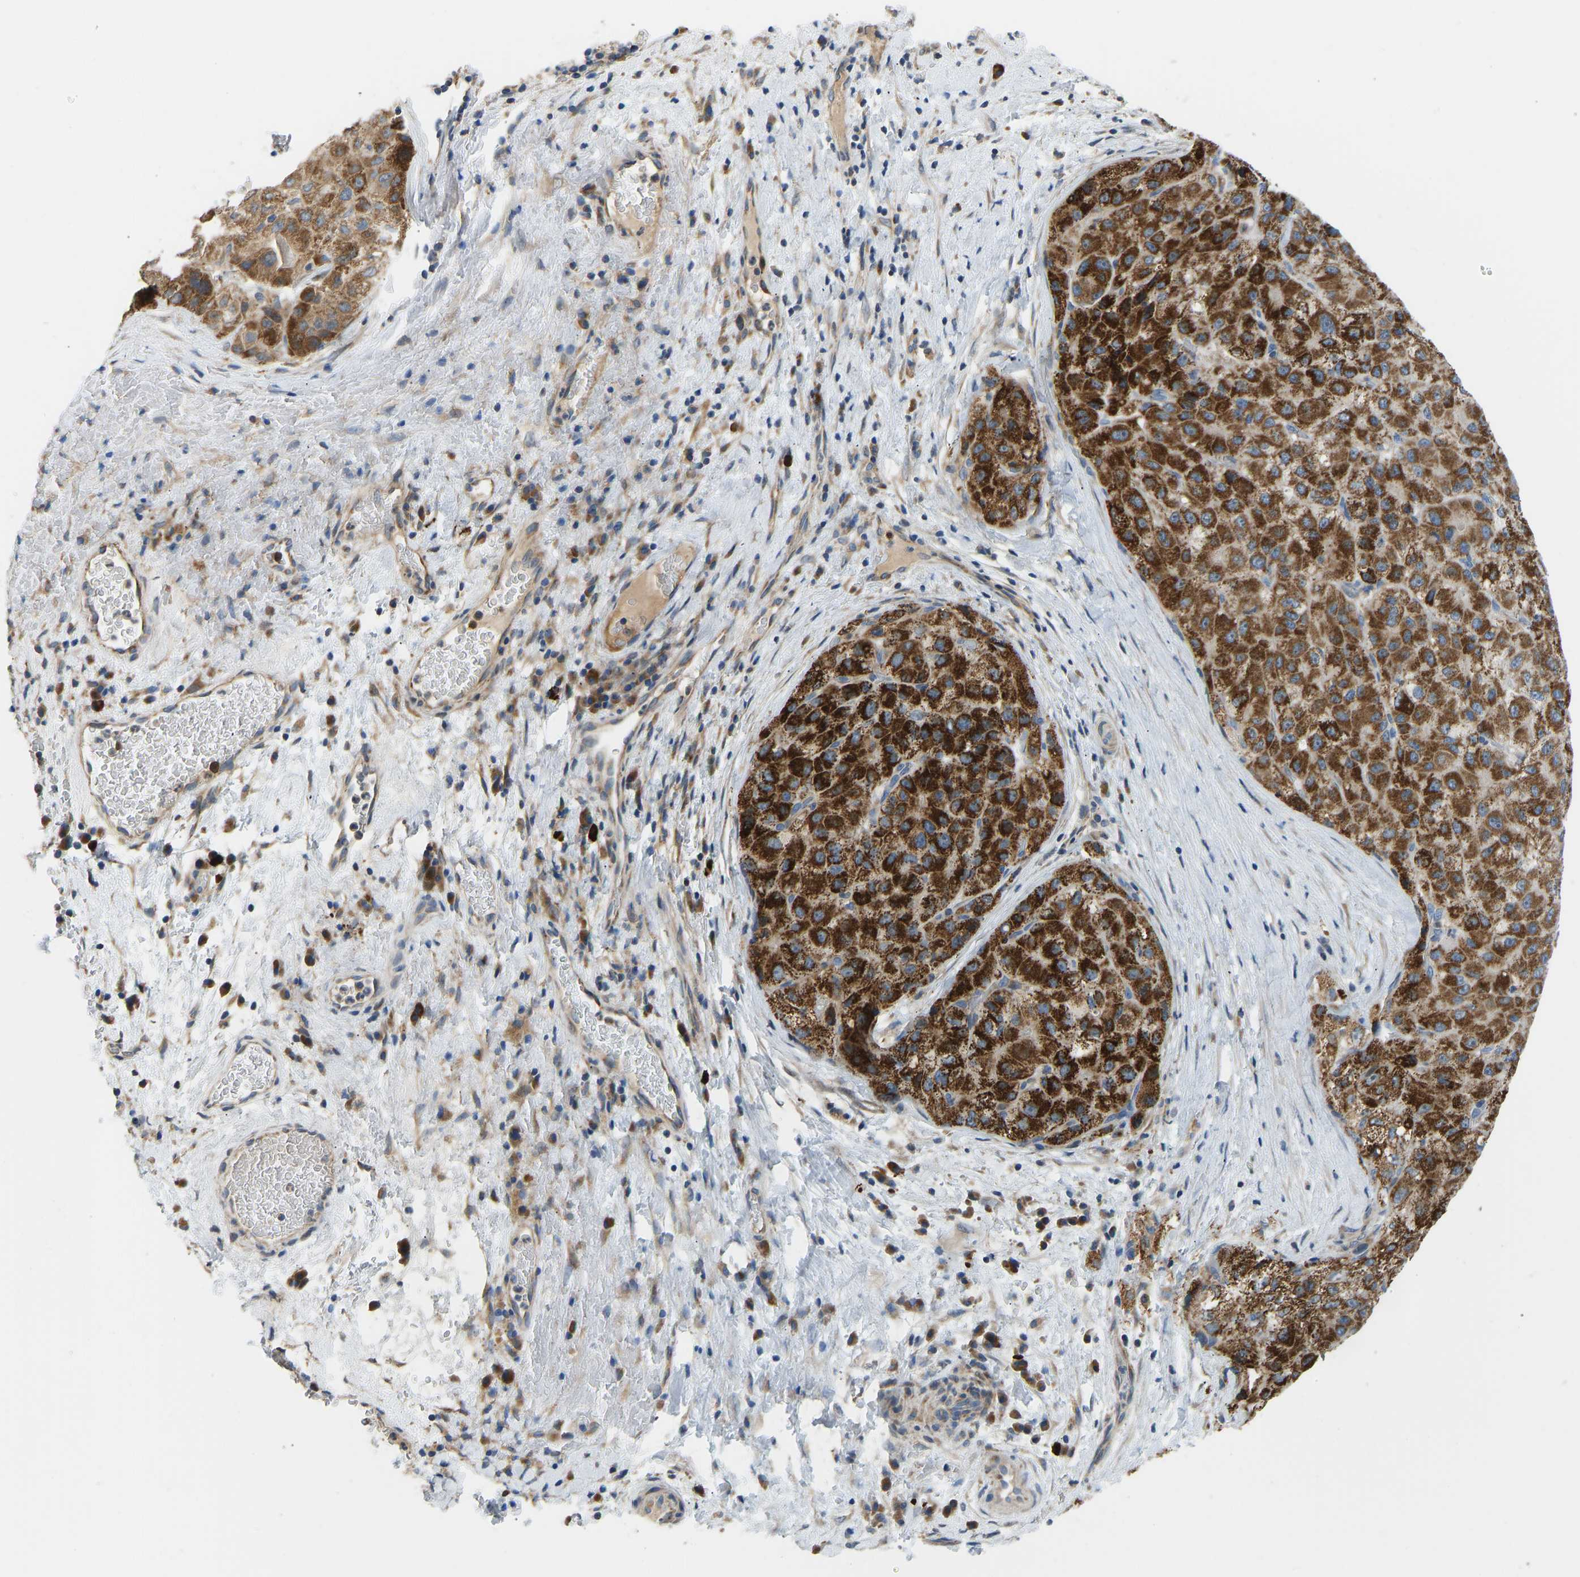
{"staining": {"intensity": "strong", "quantity": ">75%", "location": "cytoplasmic/membranous"}, "tissue": "liver cancer", "cell_type": "Tumor cells", "image_type": "cancer", "snomed": [{"axis": "morphology", "description": "Carcinoma, Hepatocellular, NOS"}, {"axis": "topography", "description": "Liver"}], "caption": "DAB (3,3'-diaminobenzidine) immunohistochemical staining of human liver cancer demonstrates strong cytoplasmic/membranous protein expression in about >75% of tumor cells.", "gene": "RBP1", "patient": {"sex": "male", "age": 80}}